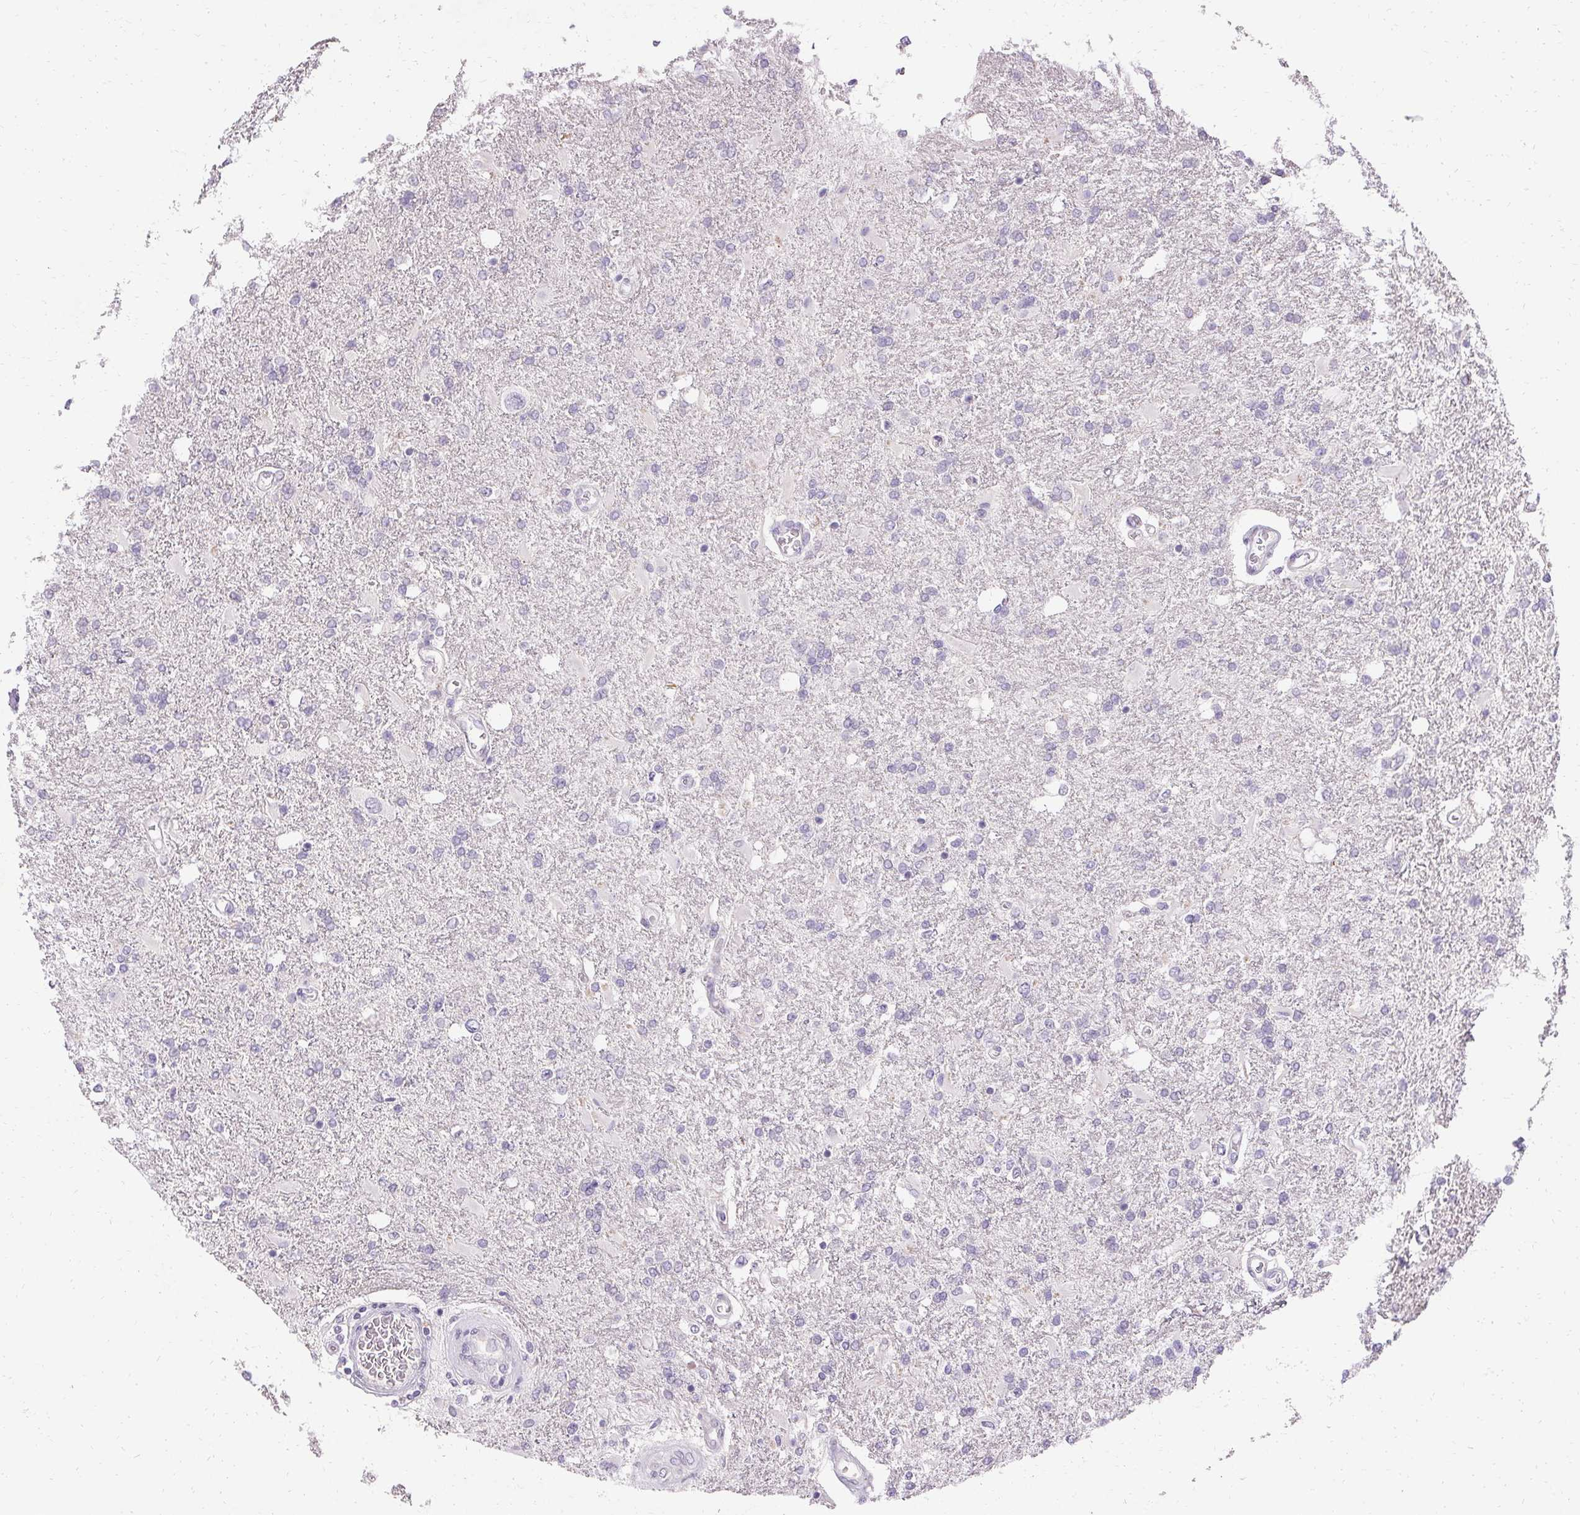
{"staining": {"intensity": "negative", "quantity": "none", "location": "none"}, "tissue": "glioma", "cell_type": "Tumor cells", "image_type": "cancer", "snomed": [{"axis": "morphology", "description": "Glioma, malignant, High grade"}, {"axis": "topography", "description": "Cerebral cortex"}], "caption": "This image is of glioma stained with immunohistochemistry to label a protein in brown with the nuclei are counter-stained blue. There is no expression in tumor cells.", "gene": "HSD17B3", "patient": {"sex": "male", "age": 79}}